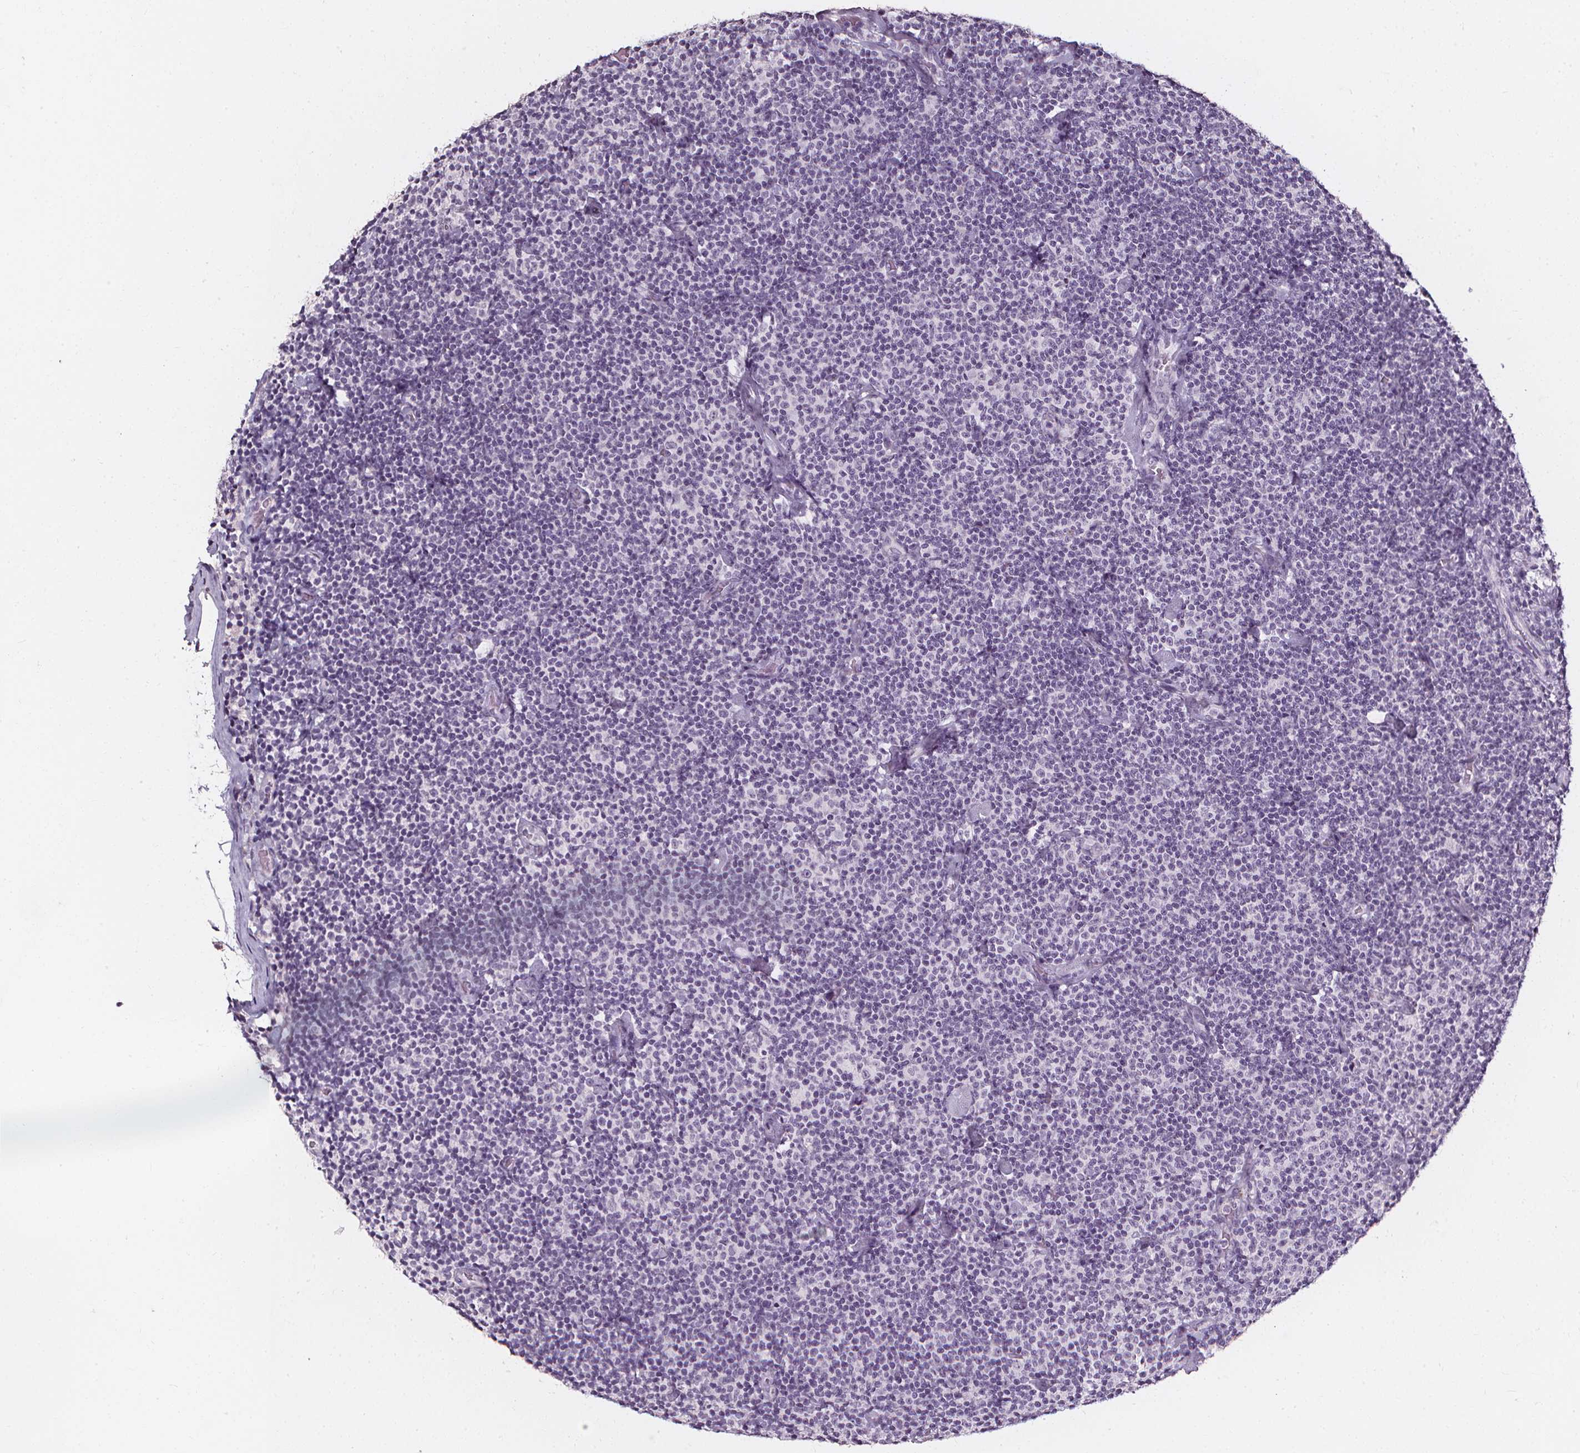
{"staining": {"intensity": "negative", "quantity": "none", "location": "none"}, "tissue": "lymphoma", "cell_type": "Tumor cells", "image_type": "cancer", "snomed": [{"axis": "morphology", "description": "Malignant lymphoma, non-Hodgkin's type, Low grade"}, {"axis": "topography", "description": "Lymph node"}], "caption": "This is an immunohistochemistry (IHC) photomicrograph of human malignant lymphoma, non-Hodgkin's type (low-grade). There is no staining in tumor cells.", "gene": "DEFA5", "patient": {"sex": "male", "age": 81}}